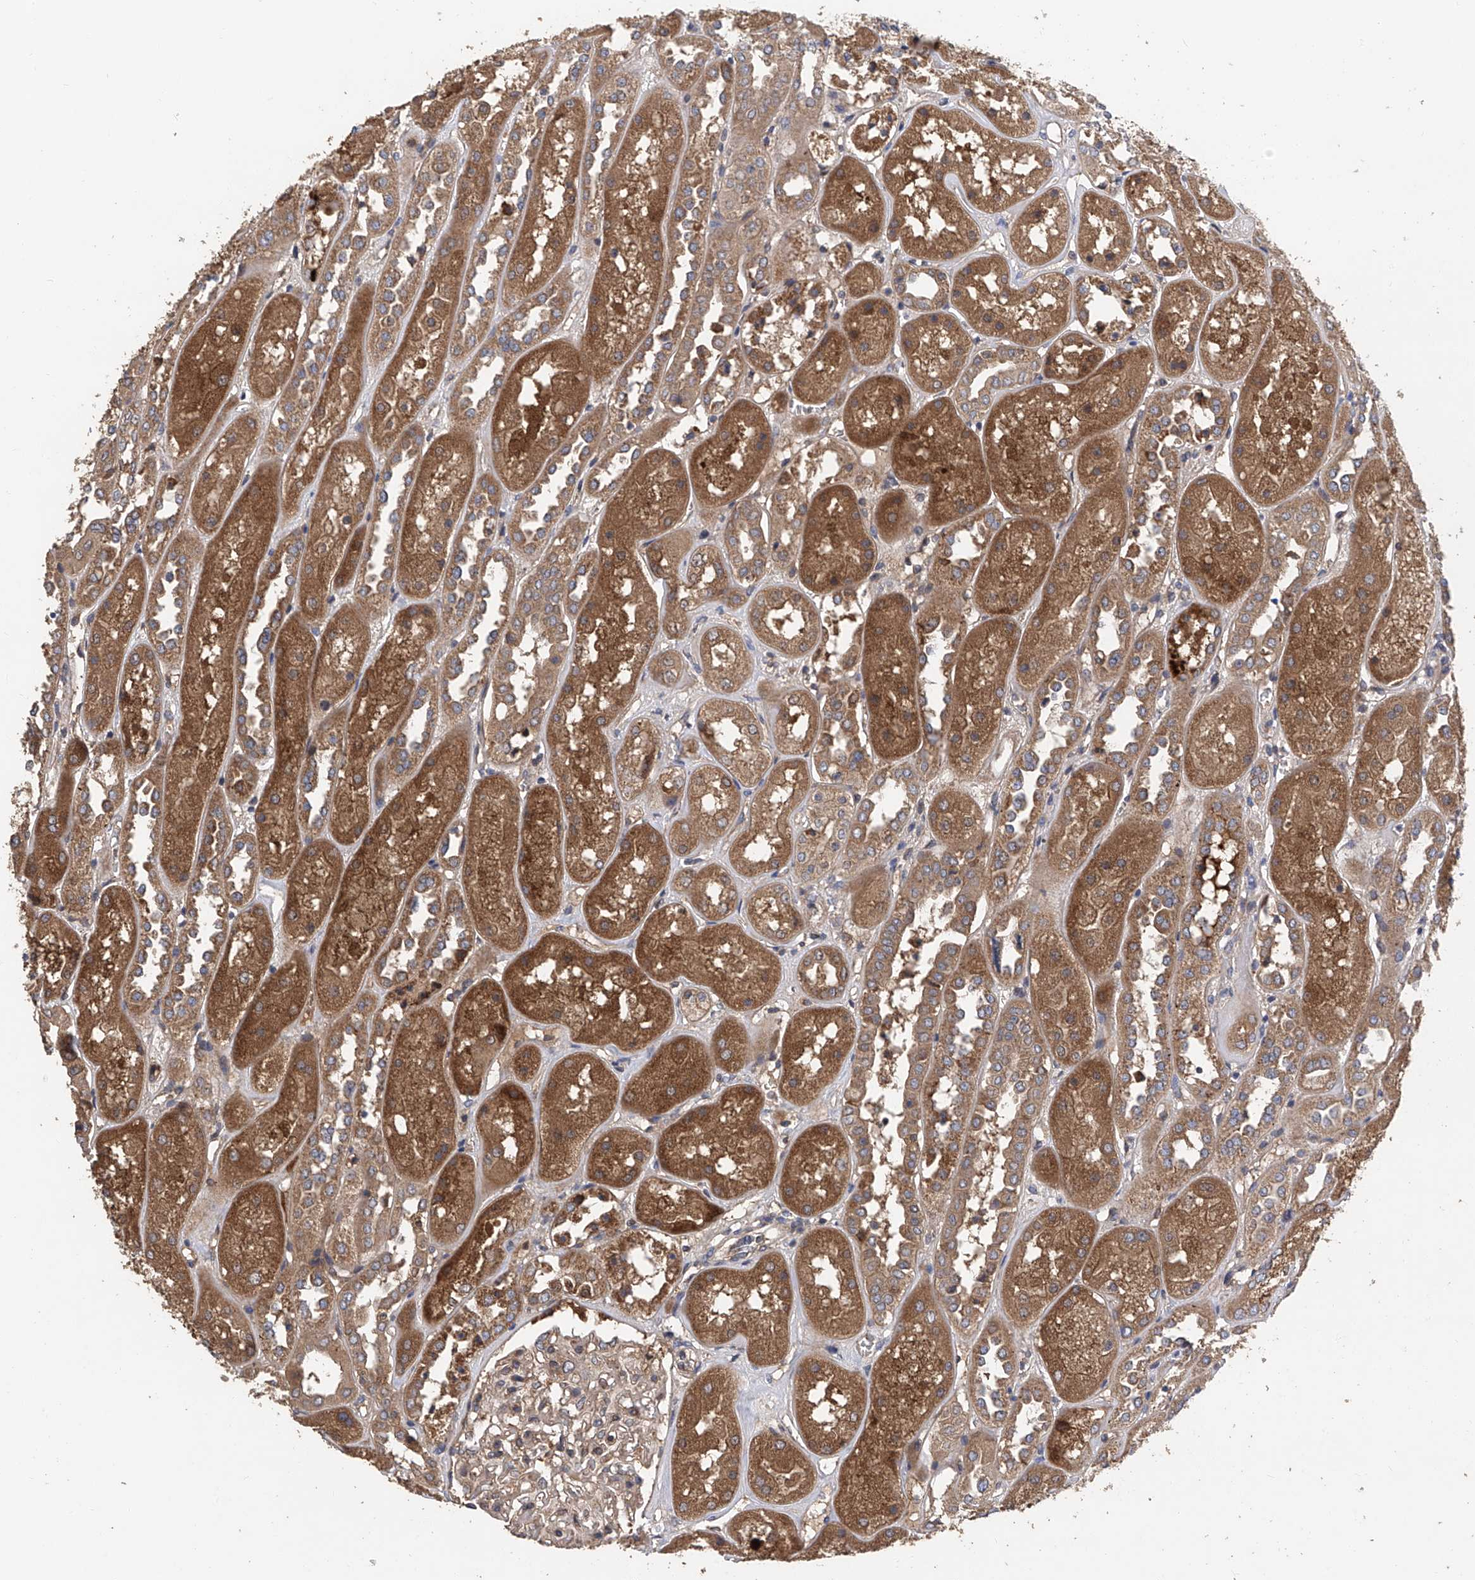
{"staining": {"intensity": "weak", "quantity": ">75%", "location": "cytoplasmic/membranous"}, "tissue": "kidney", "cell_type": "Cells in glomeruli", "image_type": "normal", "snomed": [{"axis": "morphology", "description": "Normal tissue, NOS"}, {"axis": "topography", "description": "Kidney"}], "caption": "The histopathology image exhibits immunohistochemical staining of benign kidney. There is weak cytoplasmic/membranous staining is identified in approximately >75% of cells in glomeruli. The staining was performed using DAB (3,3'-diaminobenzidine), with brown indicating positive protein expression. Nuclei are stained blue with hematoxylin.", "gene": "PTK2", "patient": {"sex": "male", "age": 70}}